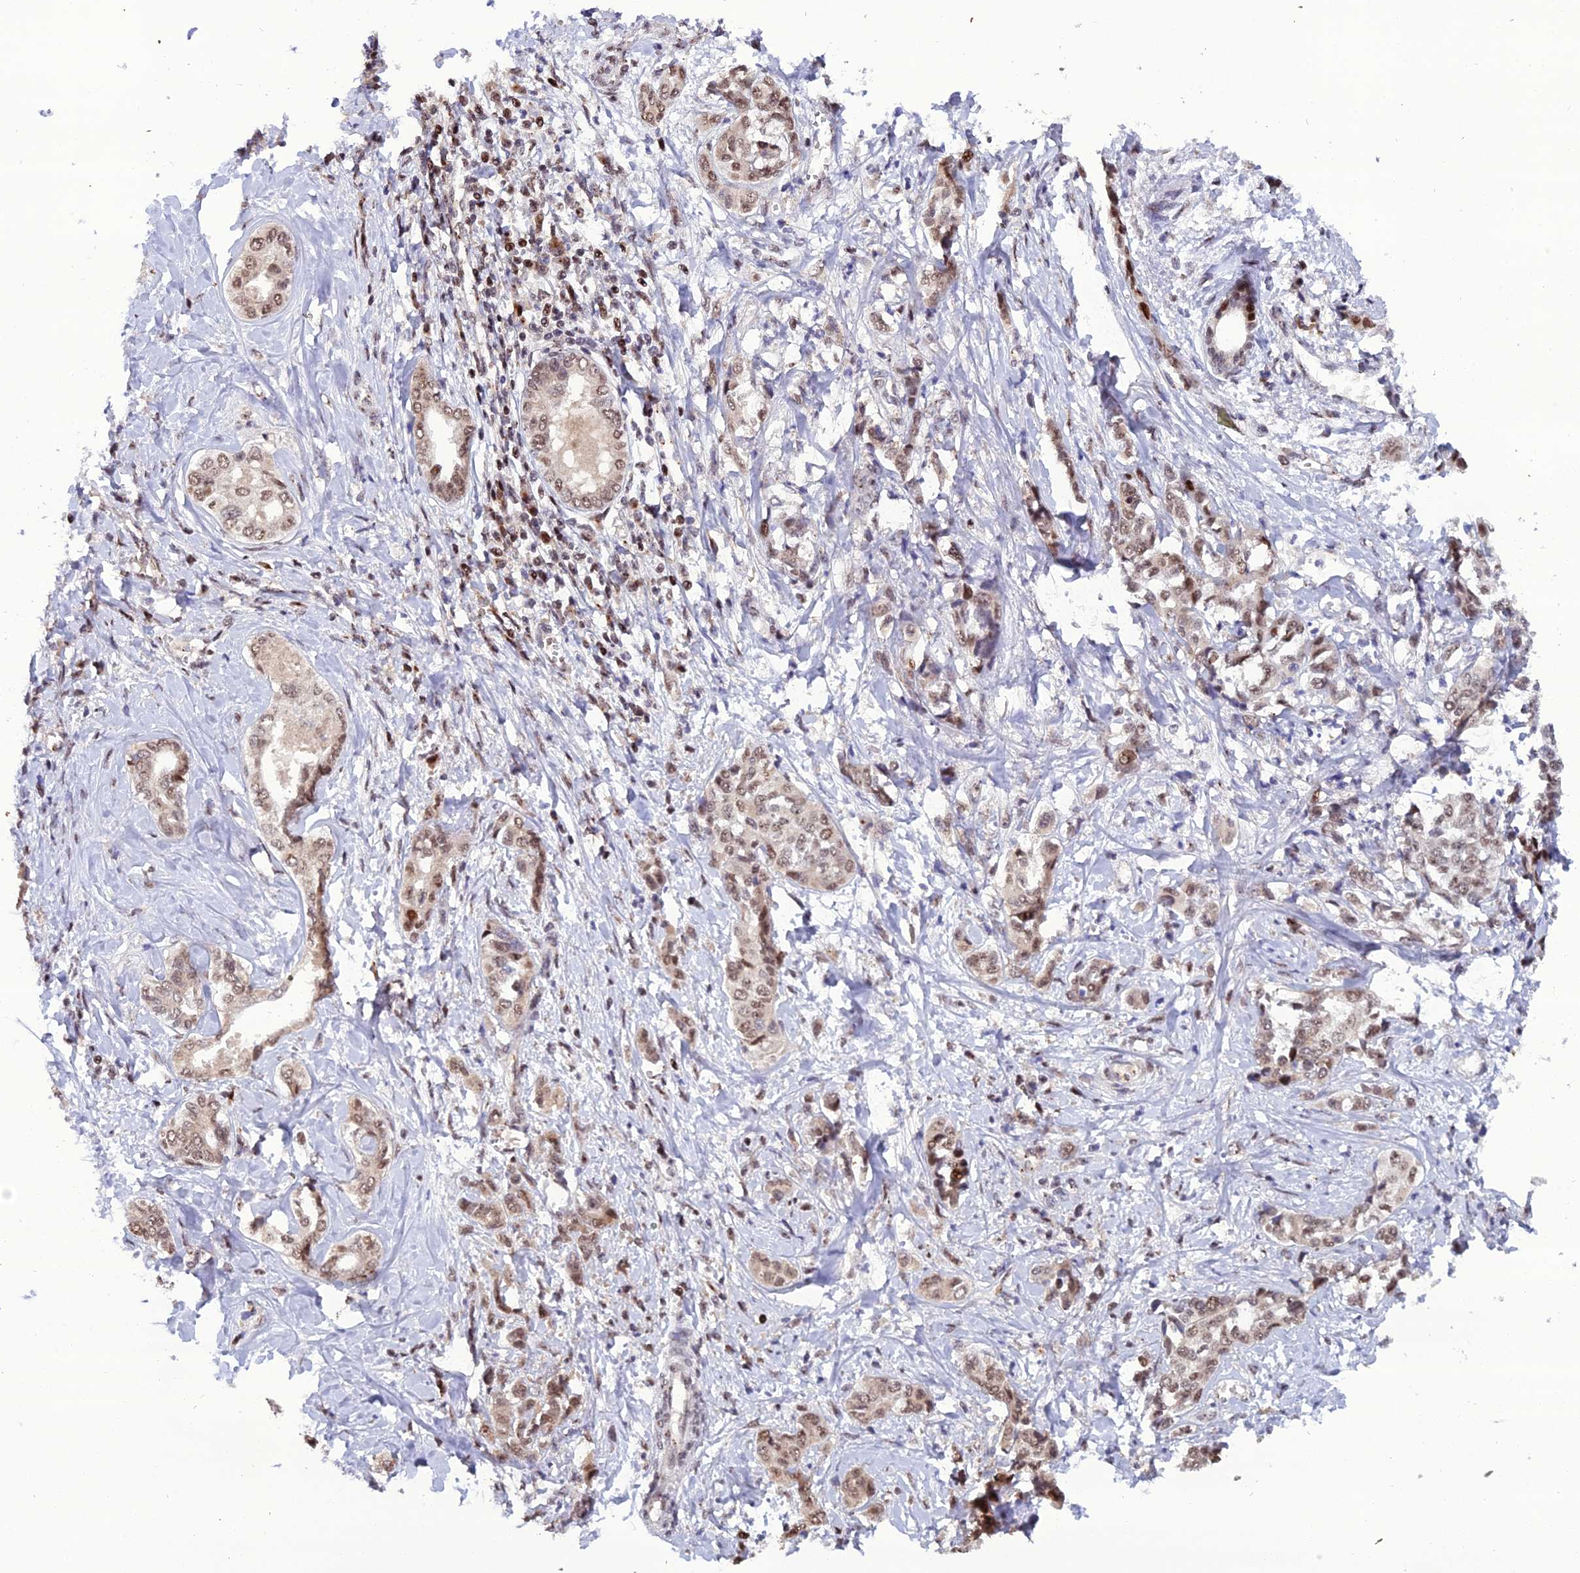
{"staining": {"intensity": "moderate", "quantity": ">75%", "location": "nuclear"}, "tissue": "liver cancer", "cell_type": "Tumor cells", "image_type": "cancer", "snomed": [{"axis": "morphology", "description": "Cholangiocarcinoma"}, {"axis": "topography", "description": "Liver"}], "caption": "Human liver cancer stained with a brown dye reveals moderate nuclear positive positivity in about >75% of tumor cells.", "gene": "ARL2", "patient": {"sex": "female", "age": 77}}